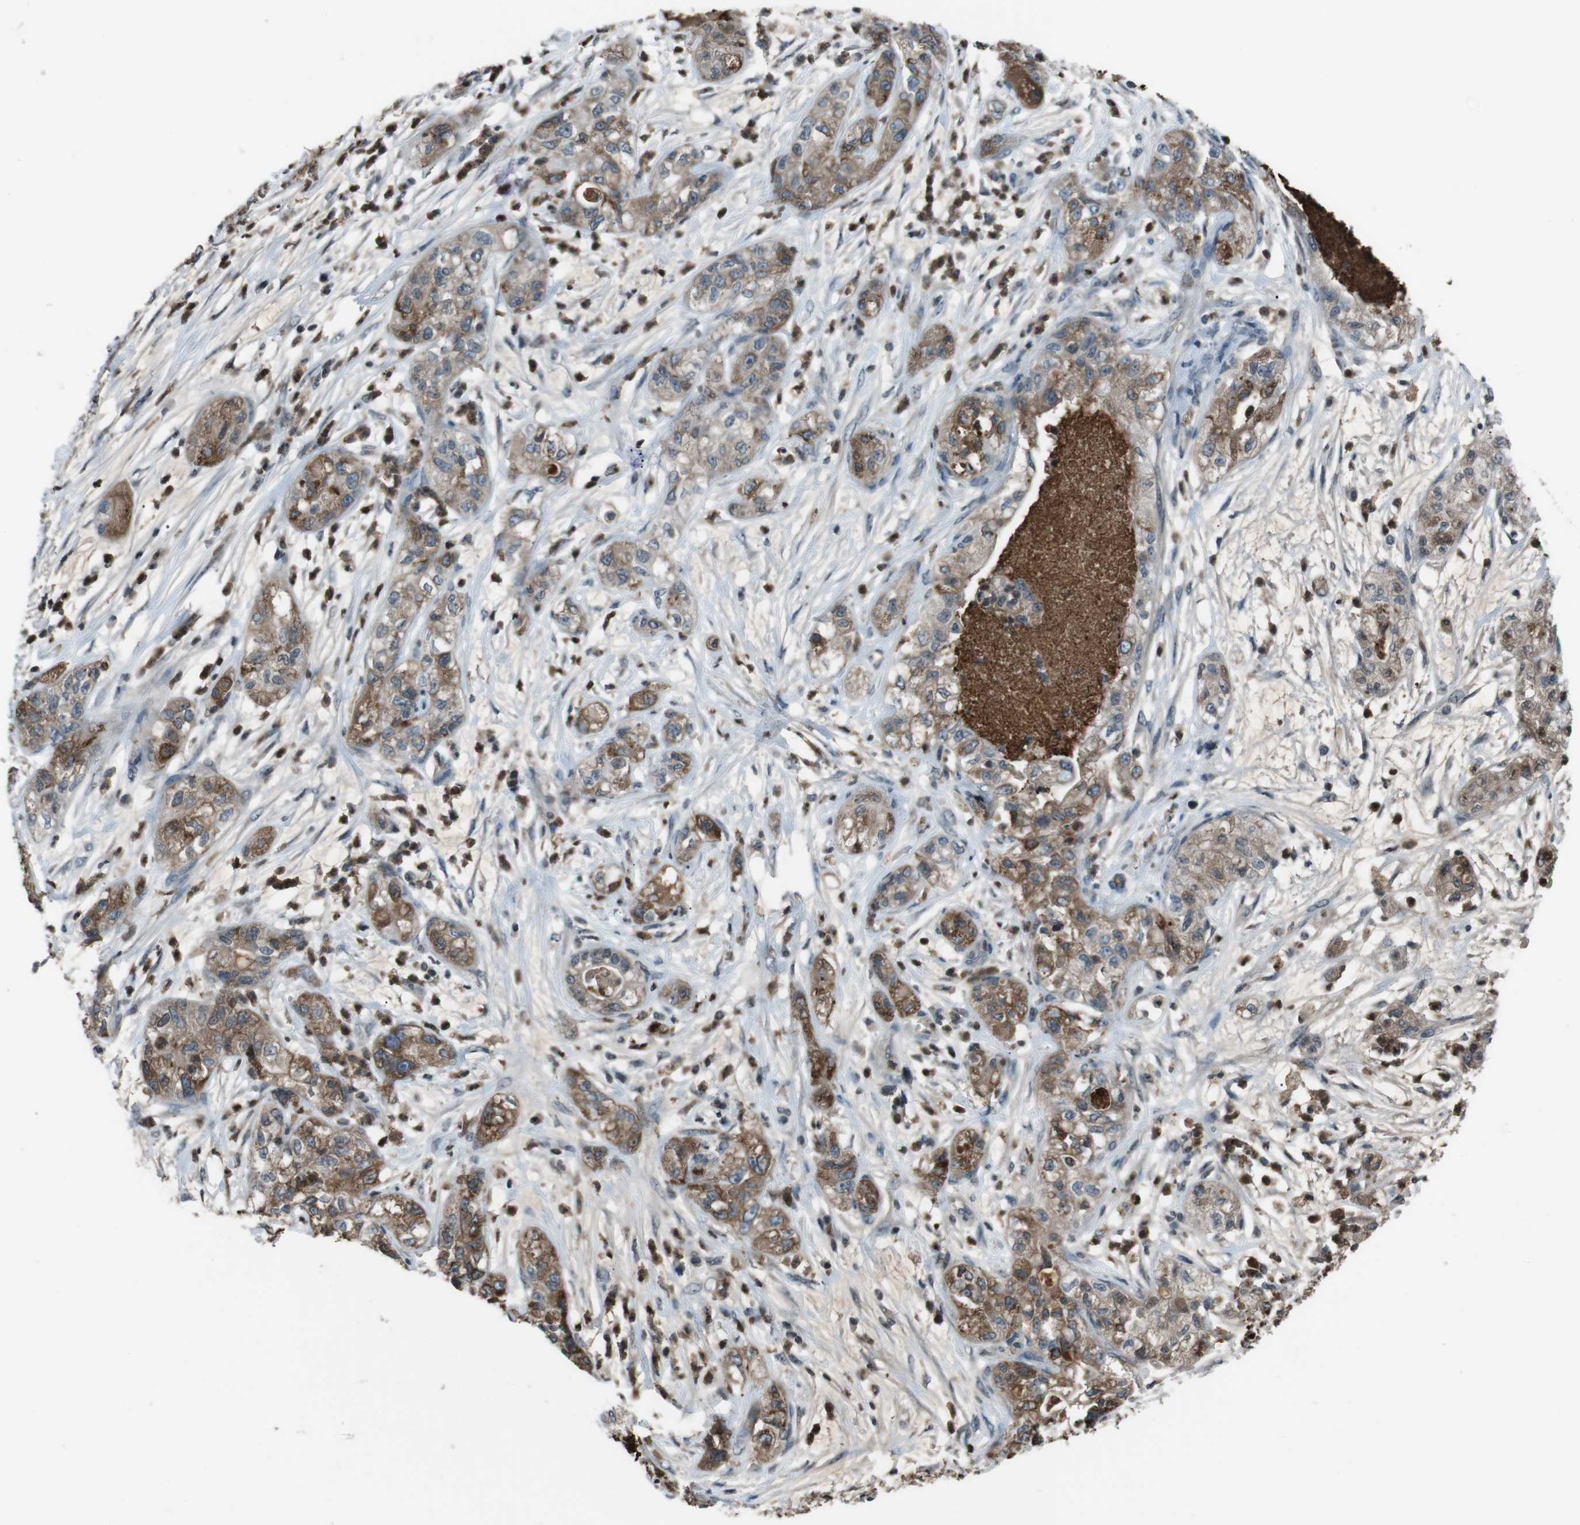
{"staining": {"intensity": "moderate", "quantity": ">75%", "location": "cytoplasmic/membranous"}, "tissue": "pancreatic cancer", "cell_type": "Tumor cells", "image_type": "cancer", "snomed": [{"axis": "morphology", "description": "Adenocarcinoma, NOS"}, {"axis": "topography", "description": "Pancreas"}], "caption": "The immunohistochemical stain shows moderate cytoplasmic/membranous staining in tumor cells of pancreatic adenocarcinoma tissue. (IHC, brightfield microscopy, high magnification).", "gene": "UGT1A6", "patient": {"sex": "female", "age": 78}}